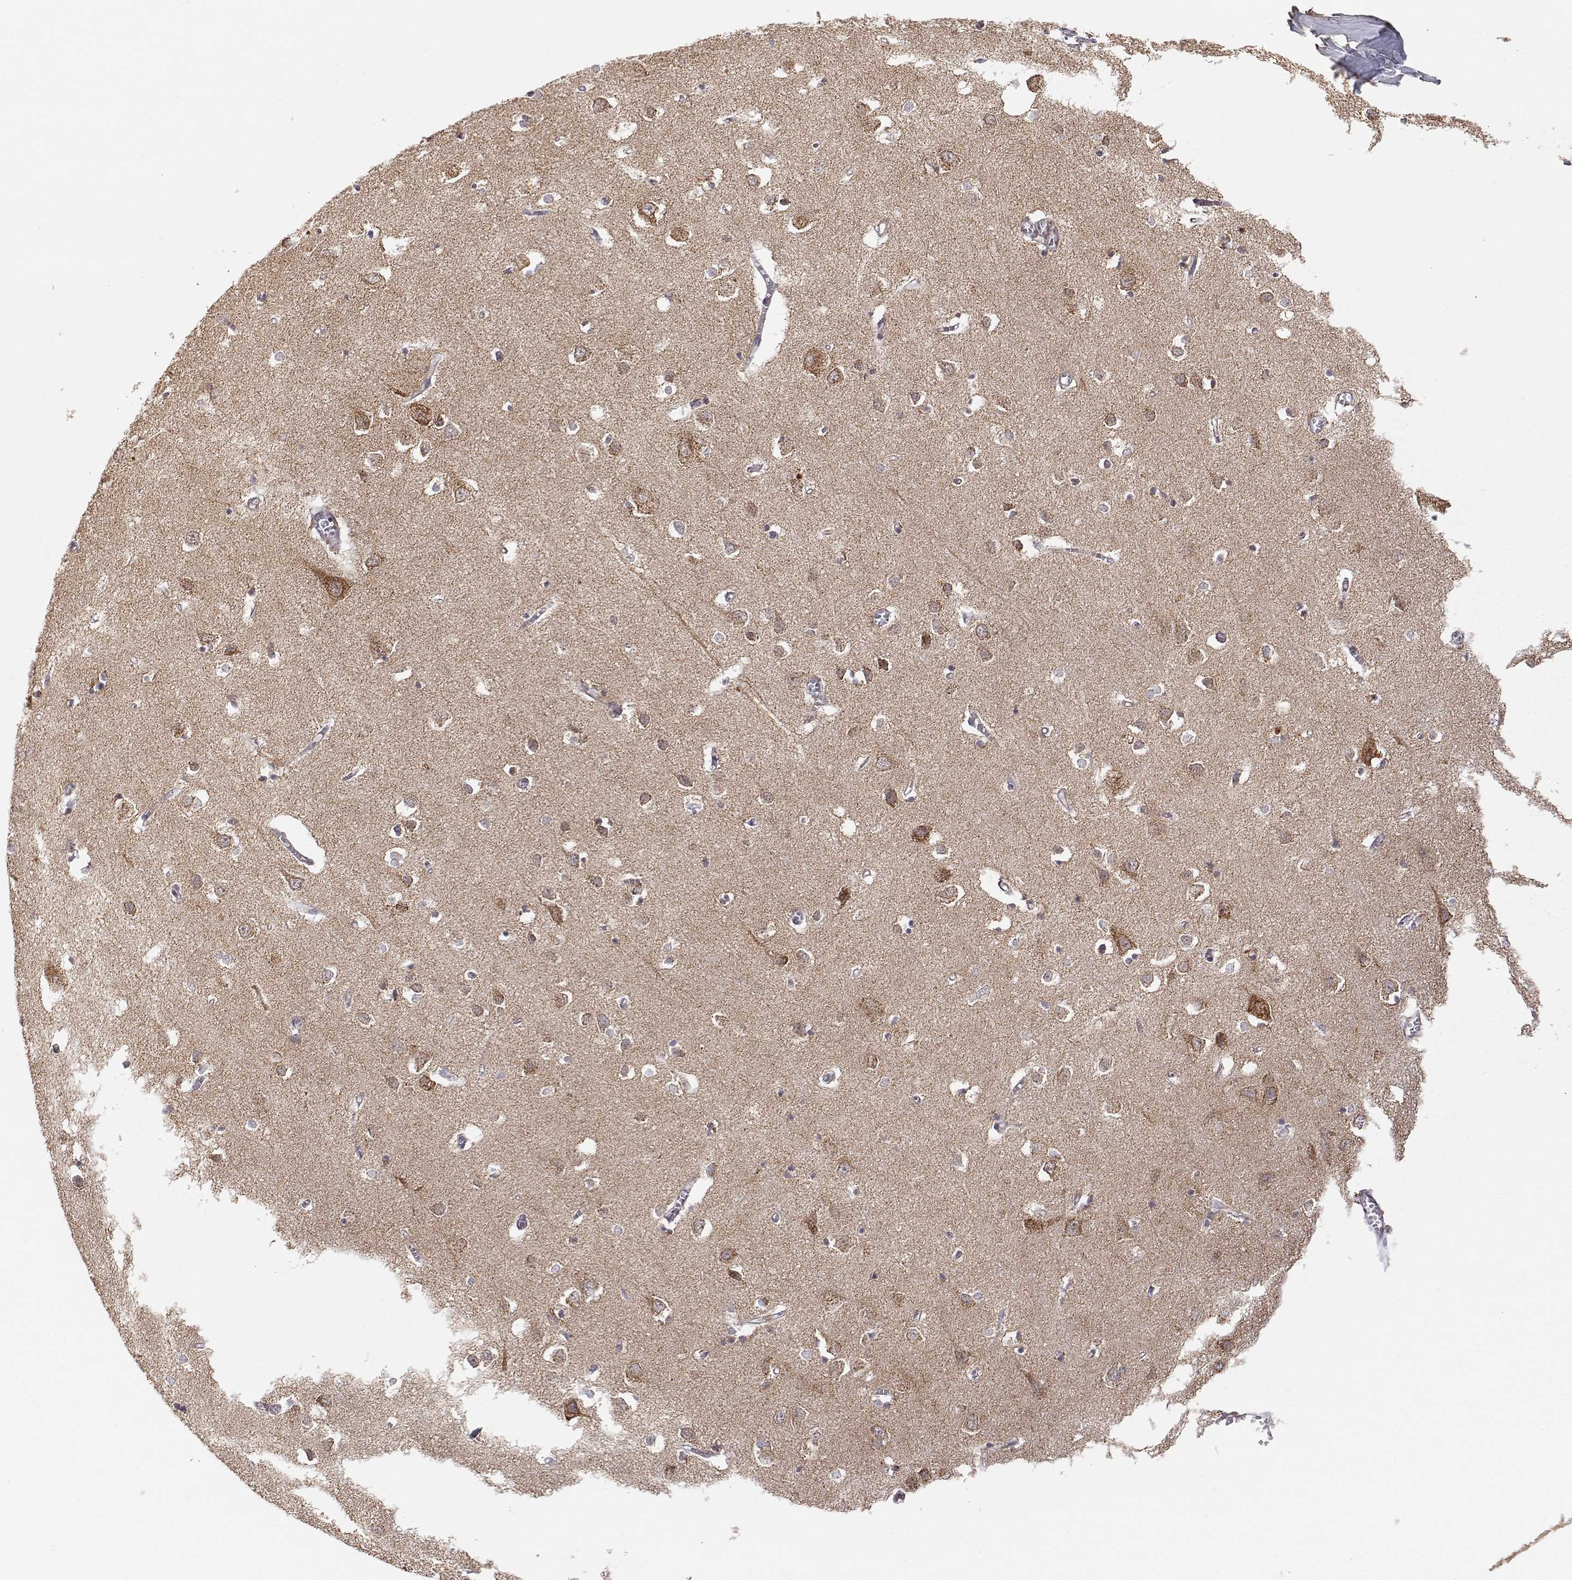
{"staining": {"intensity": "negative", "quantity": "none", "location": "none"}, "tissue": "cerebral cortex", "cell_type": "Endothelial cells", "image_type": "normal", "snomed": [{"axis": "morphology", "description": "Normal tissue, NOS"}, {"axis": "topography", "description": "Cerebral cortex"}], "caption": "This image is of unremarkable cerebral cortex stained with IHC to label a protein in brown with the nuclei are counter-stained blue. There is no expression in endothelial cells.", "gene": "EXOG", "patient": {"sex": "male", "age": 70}}